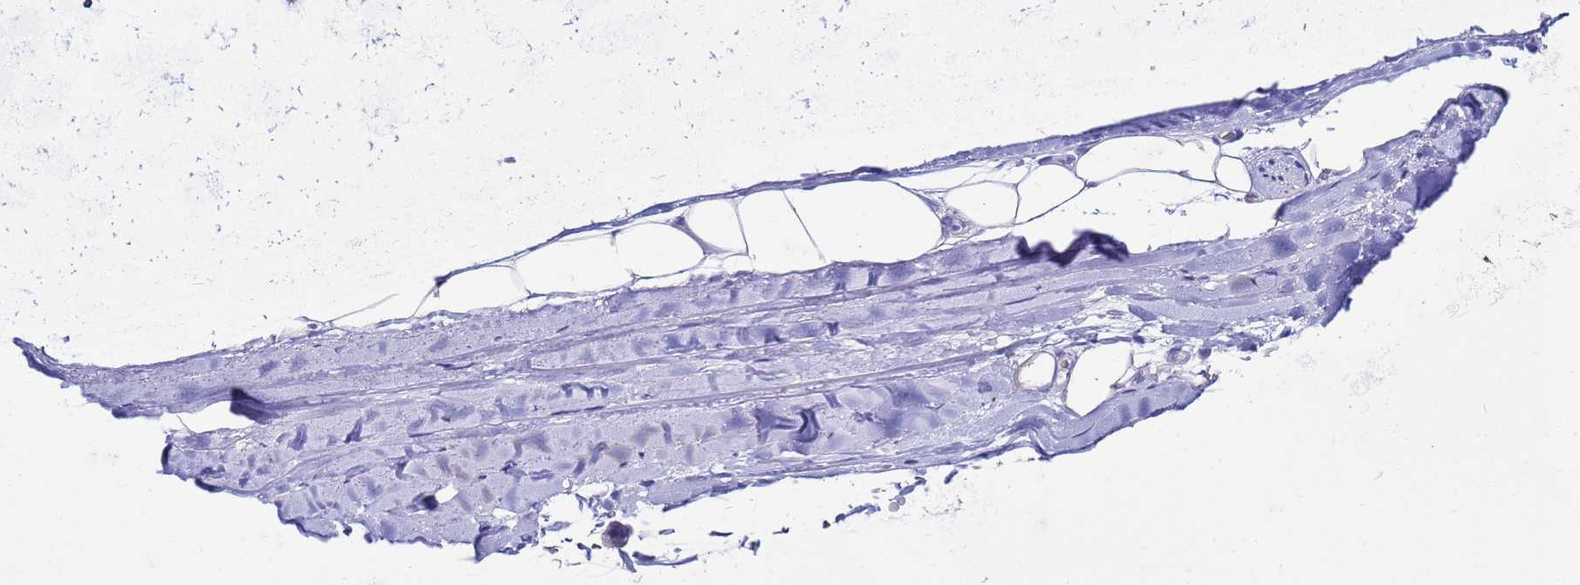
{"staining": {"intensity": "negative", "quantity": "none", "location": "none"}, "tissue": "adipose tissue", "cell_type": "Adipocytes", "image_type": "normal", "snomed": [{"axis": "morphology", "description": "Normal tissue, NOS"}, {"axis": "topography", "description": "Lymph node"}, {"axis": "topography", "description": "Bronchus"}], "caption": "This histopathology image is of unremarkable adipose tissue stained with IHC to label a protein in brown with the nuclei are counter-stained blue. There is no expression in adipocytes. (DAB (3,3'-diaminobenzidine) IHC visualized using brightfield microscopy, high magnification).", "gene": "CKB", "patient": {"sex": "male", "age": 63}}